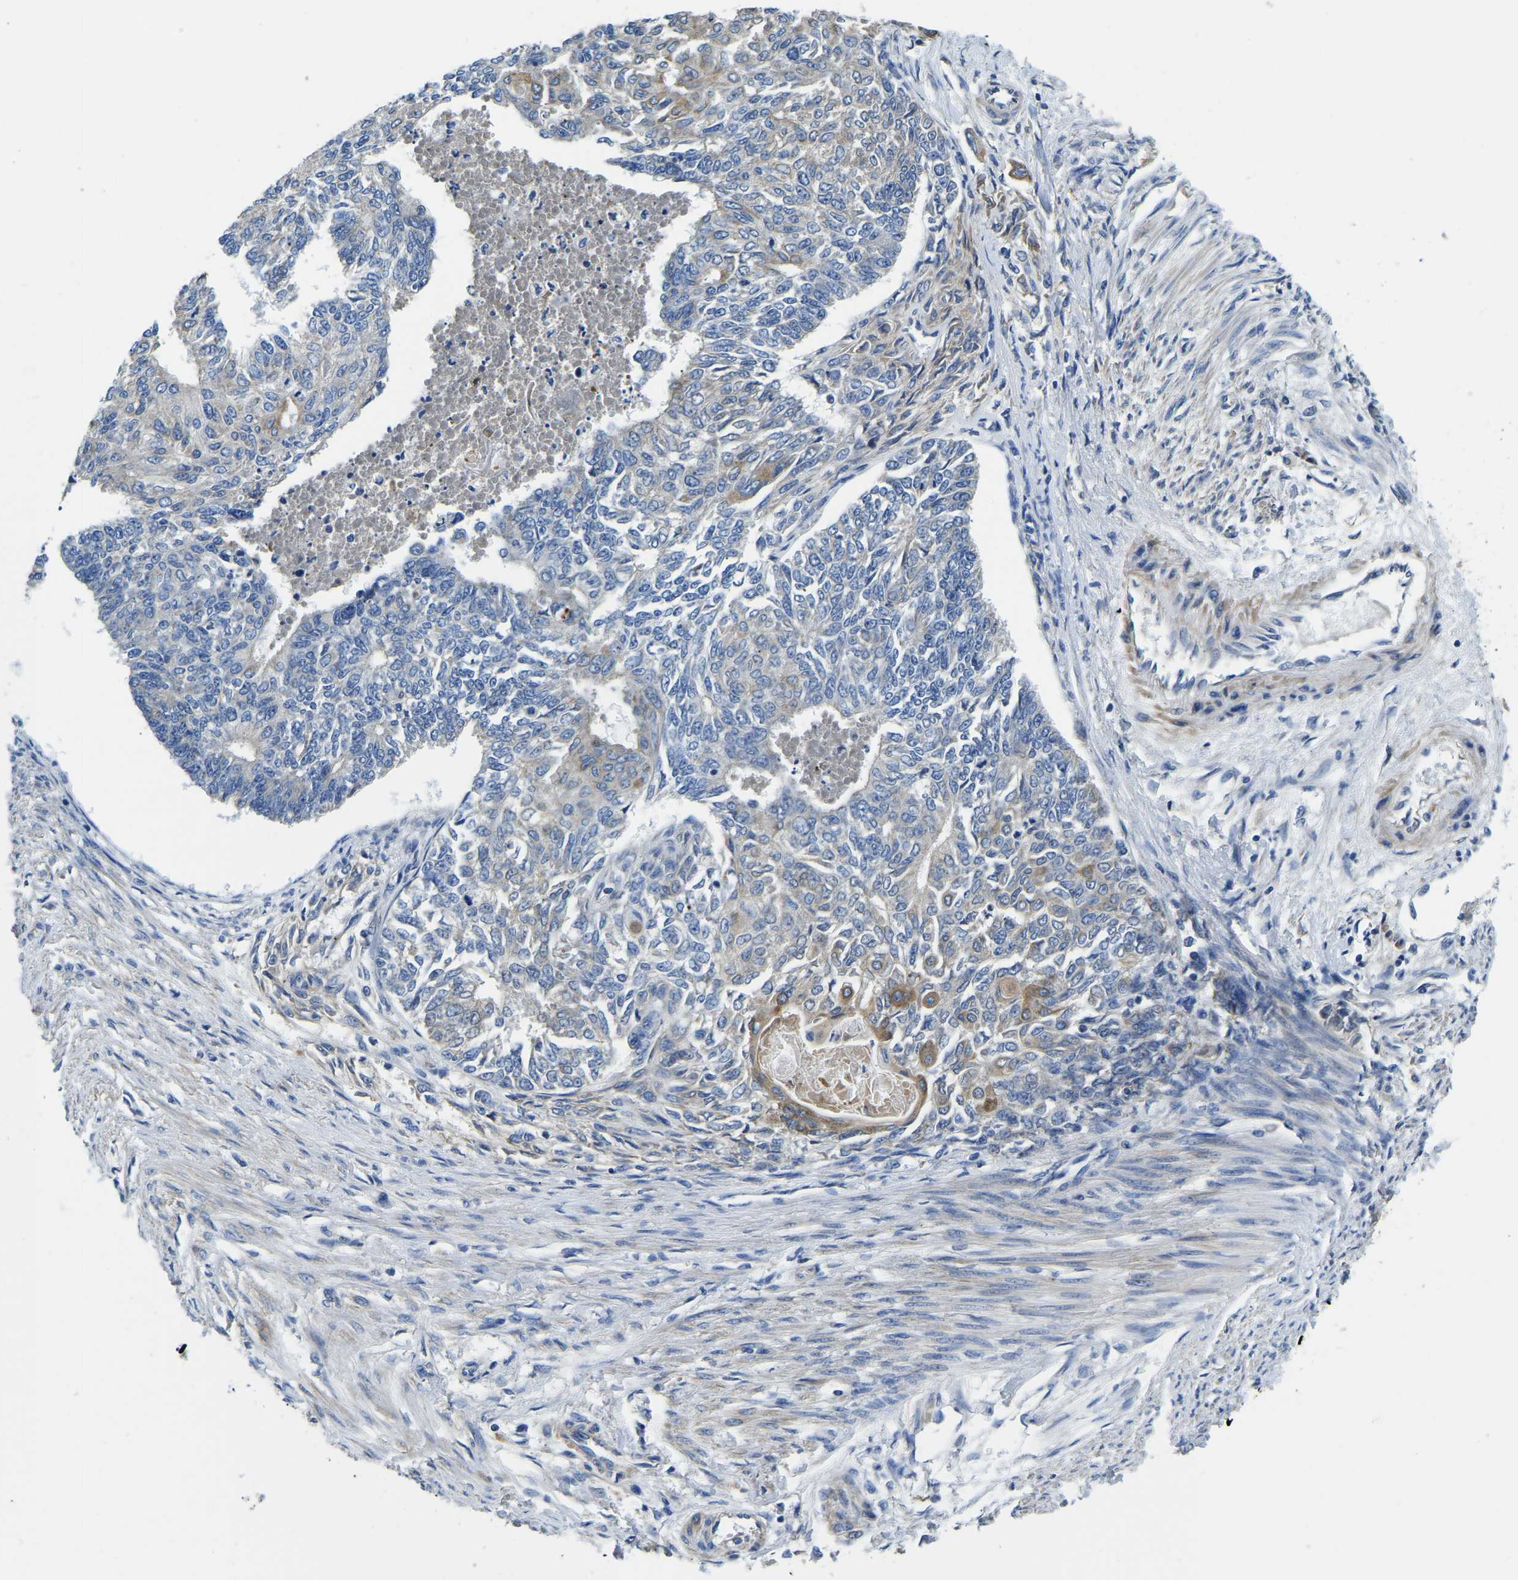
{"staining": {"intensity": "weak", "quantity": "<25%", "location": "cytoplasmic/membranous"}, "tissue": "endometrial cancer", "cell_type": "Tumor cells", "image_type": "cancer", "snomed": [{"axis": "morphology", "description": "Adenocarcinoma, NOS"}, {"axis": "topography", "description": "Endometrium"}], "caption": "A high-resolution image shows immunohistochemistry (IHC) staining of endometrial cancer (adenocarcinoma), which demonstrates no significant staining in tumor cells. The staining is performed using DAB brown chromogen with nuclei counter-stained in using hematoxylin.", "gene": "STAT2", "patient": {"sex": "female", "age": 32}}